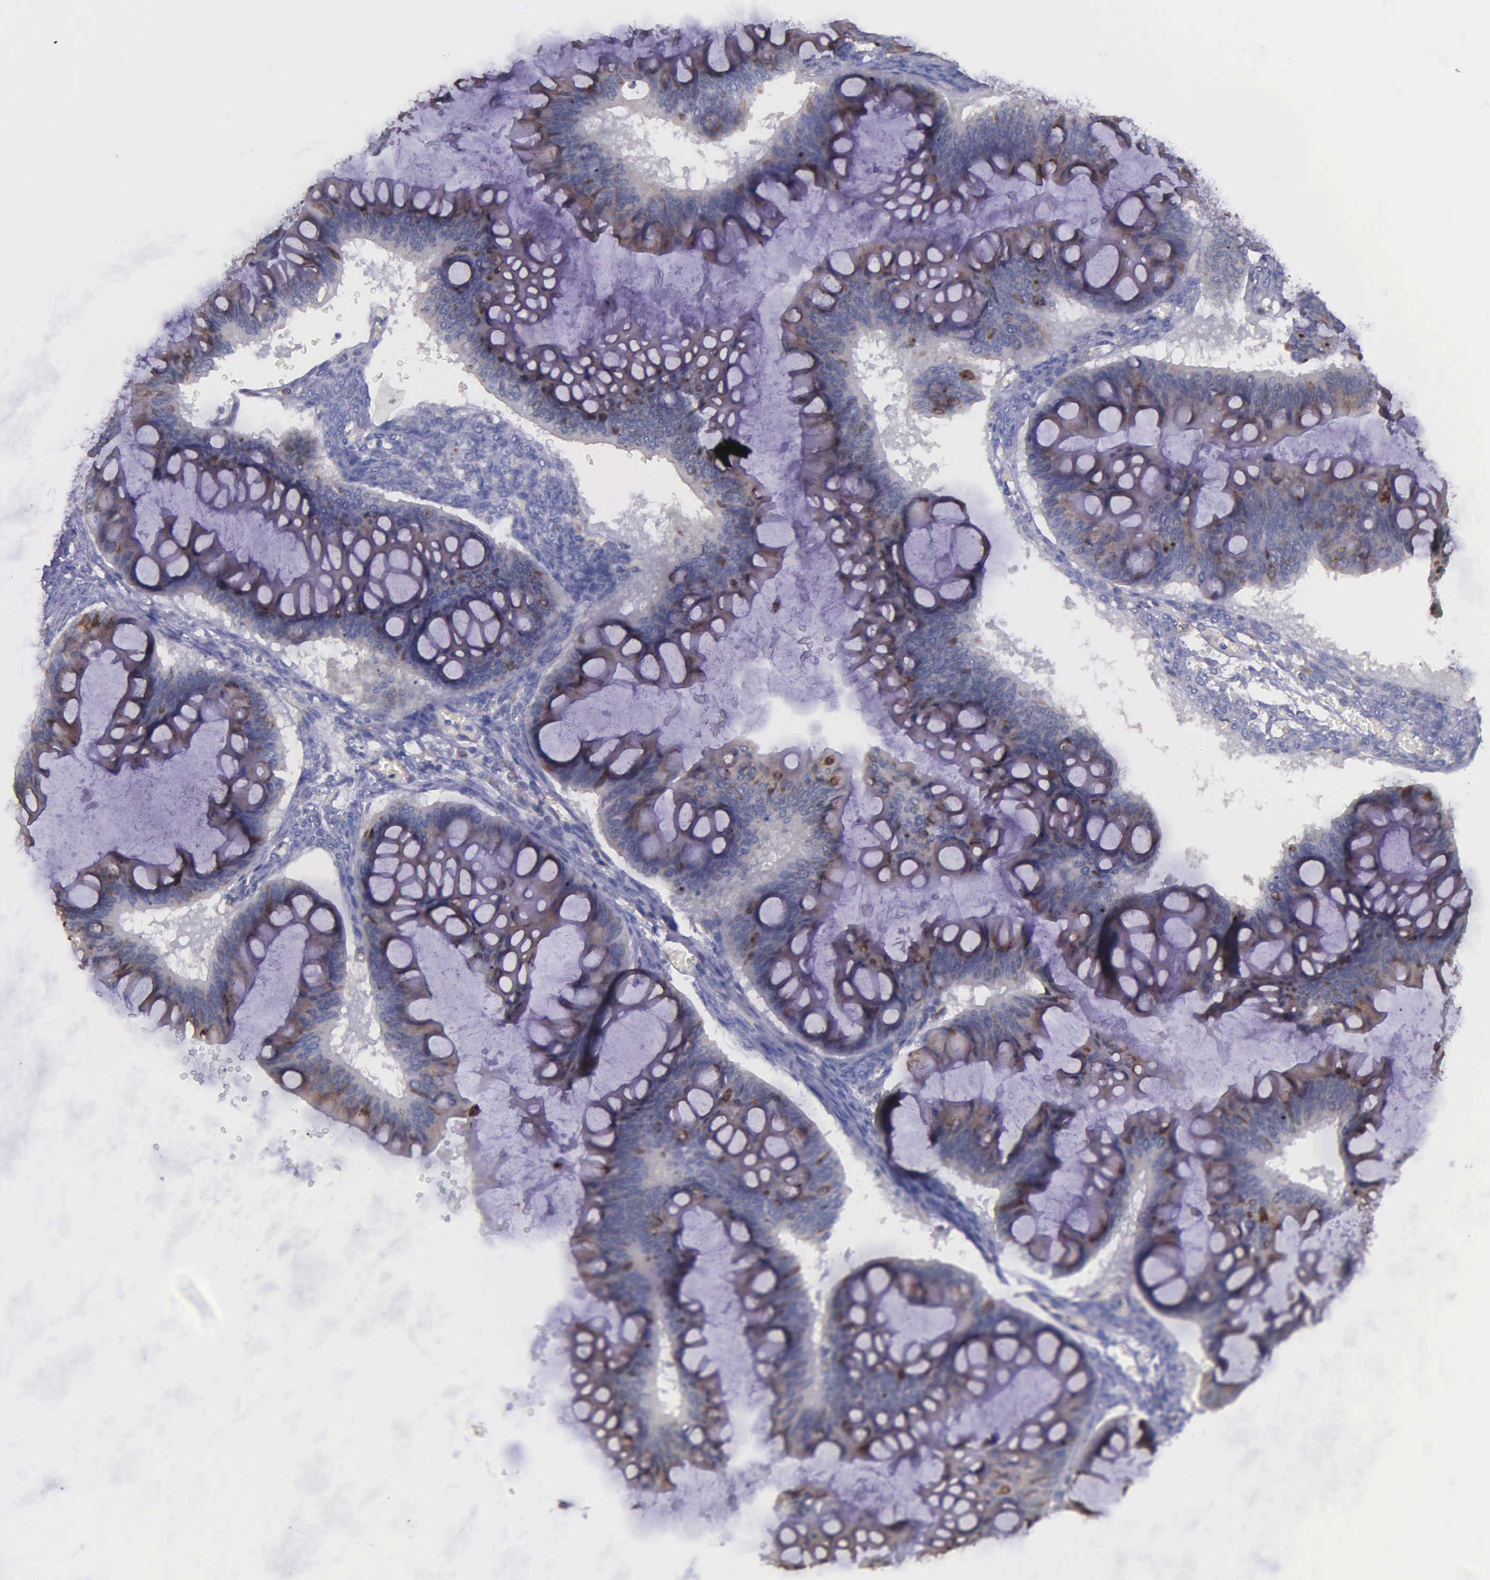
{"staining": {"intensity": "moderate", "quantity": ">75%", "location": "cytoplasmic/membranous"}, "tissue": "ovarian cancer", "cell_type": "Tumor cells", "image_type": "cancer", "snomed": [{"axis": "morphology", "description": "Cystadenocarcinoma, mucinous, NOS"}, {"axis": "topography", "description": "Ovary"}], "caption": "Ovarian mucinous cystadenocarcinoma was stained to show a protein in brown. There is medium levels of moderate cytoplasmic/membranous staining in approximately >75% of tumor cells. (Stains: DAB in brown, nuclei in blue, Microscopy: brightfield microscopy at high magnification).", "gene": "ZC3H12B", "patient": {"sex": "female", "age": 73}}